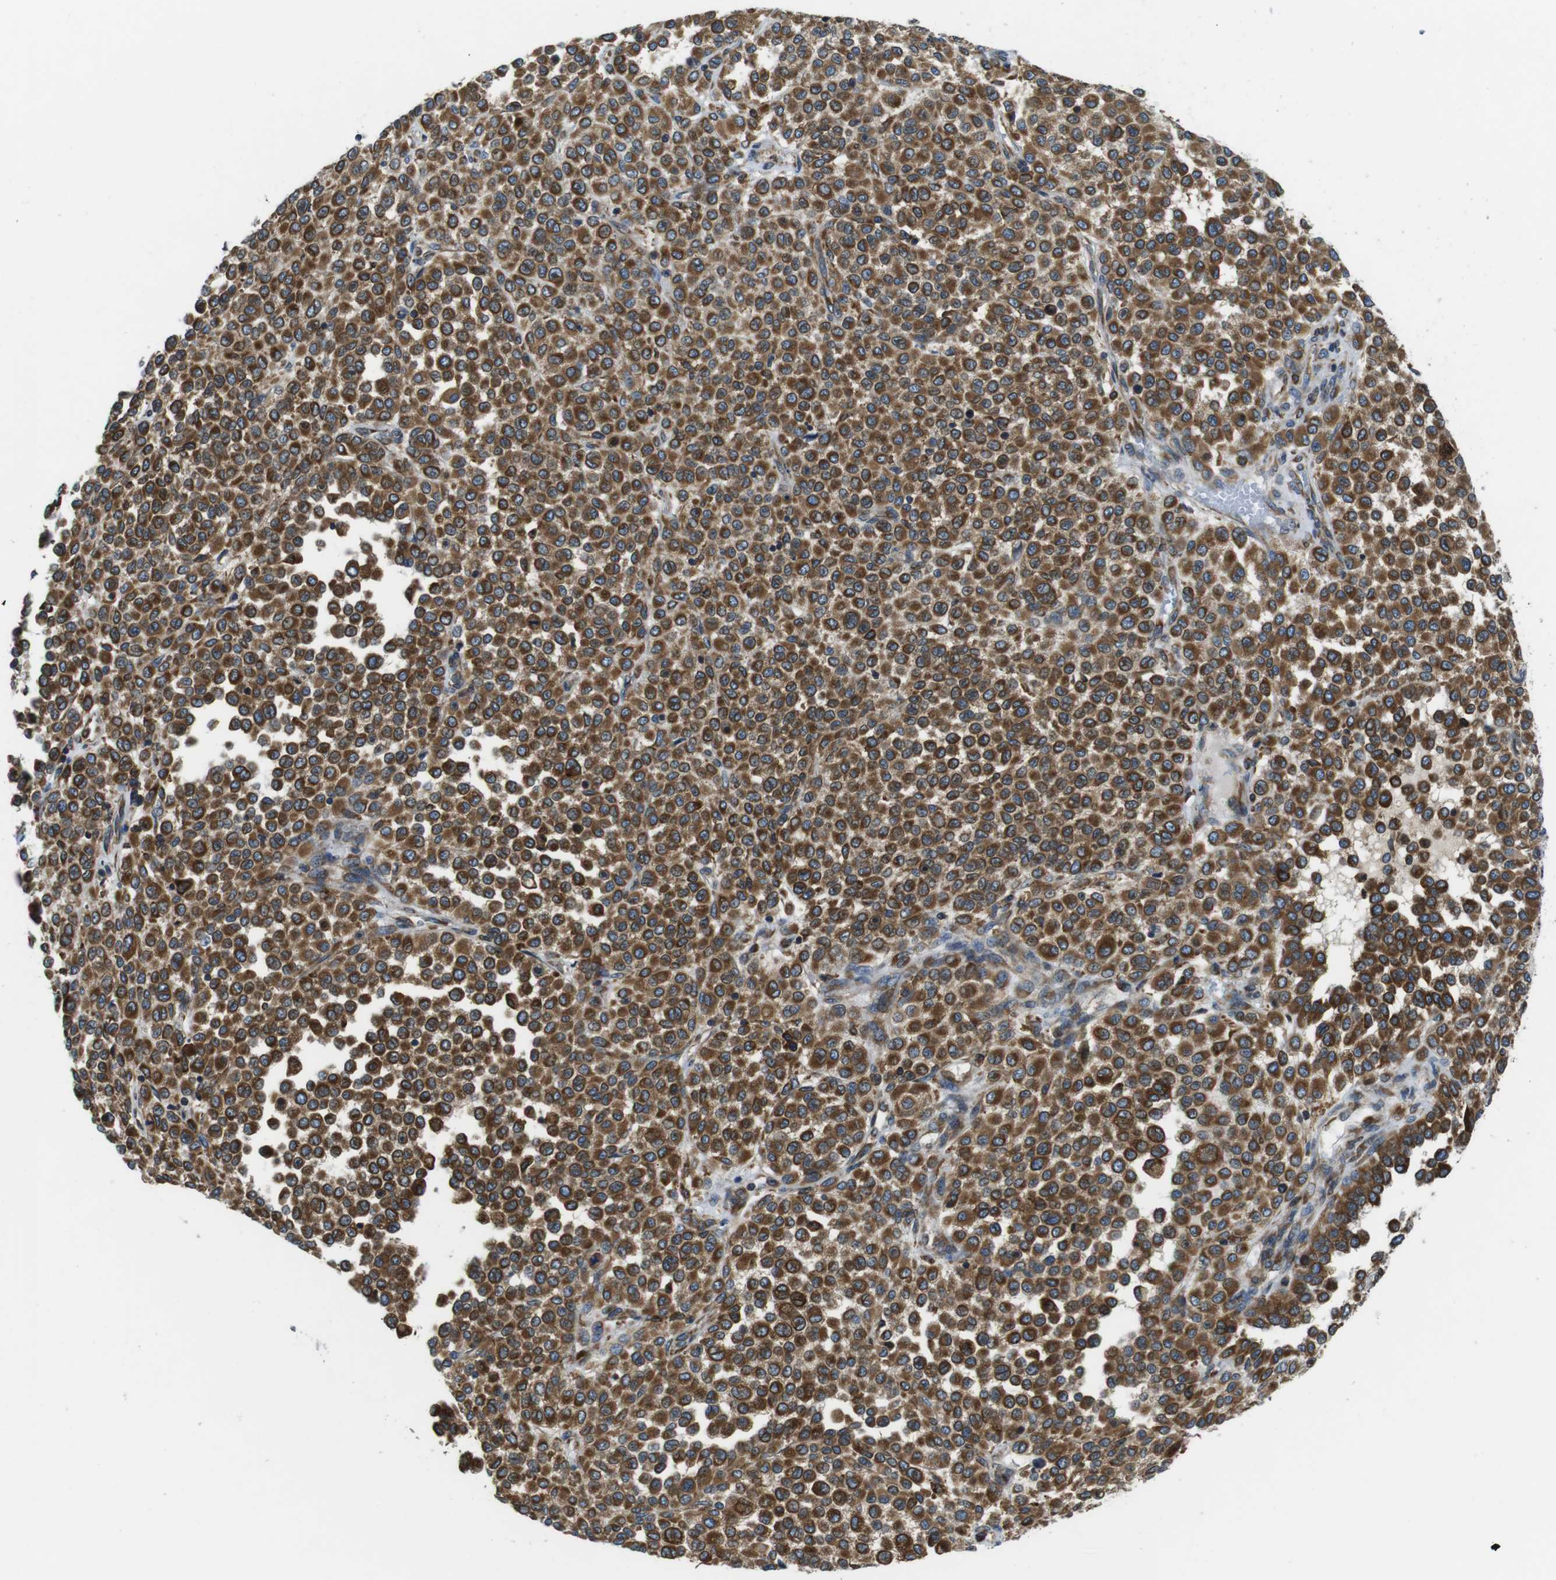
{"staining": {"intensity": "moderate", "quantity": ">75%", "location": "cytoplasmic/membranous"}, "tissue": "melanoma", "cell_type": "Tumor cells", "image_type": "cancer", "snomed": [{"axis": "morphology", "description": "Malignant melanoma, Metastatic site"}, {"axis": "topography", "description": "Pancreas"}], "caption": "This is a photomicrograph of IHC staining of melanoma, which shows moderate expression in the cytoplasmic/membranous of tumor cells.", "gene": "UGGT1", "patient": {"sex": "female", "age": 30}}